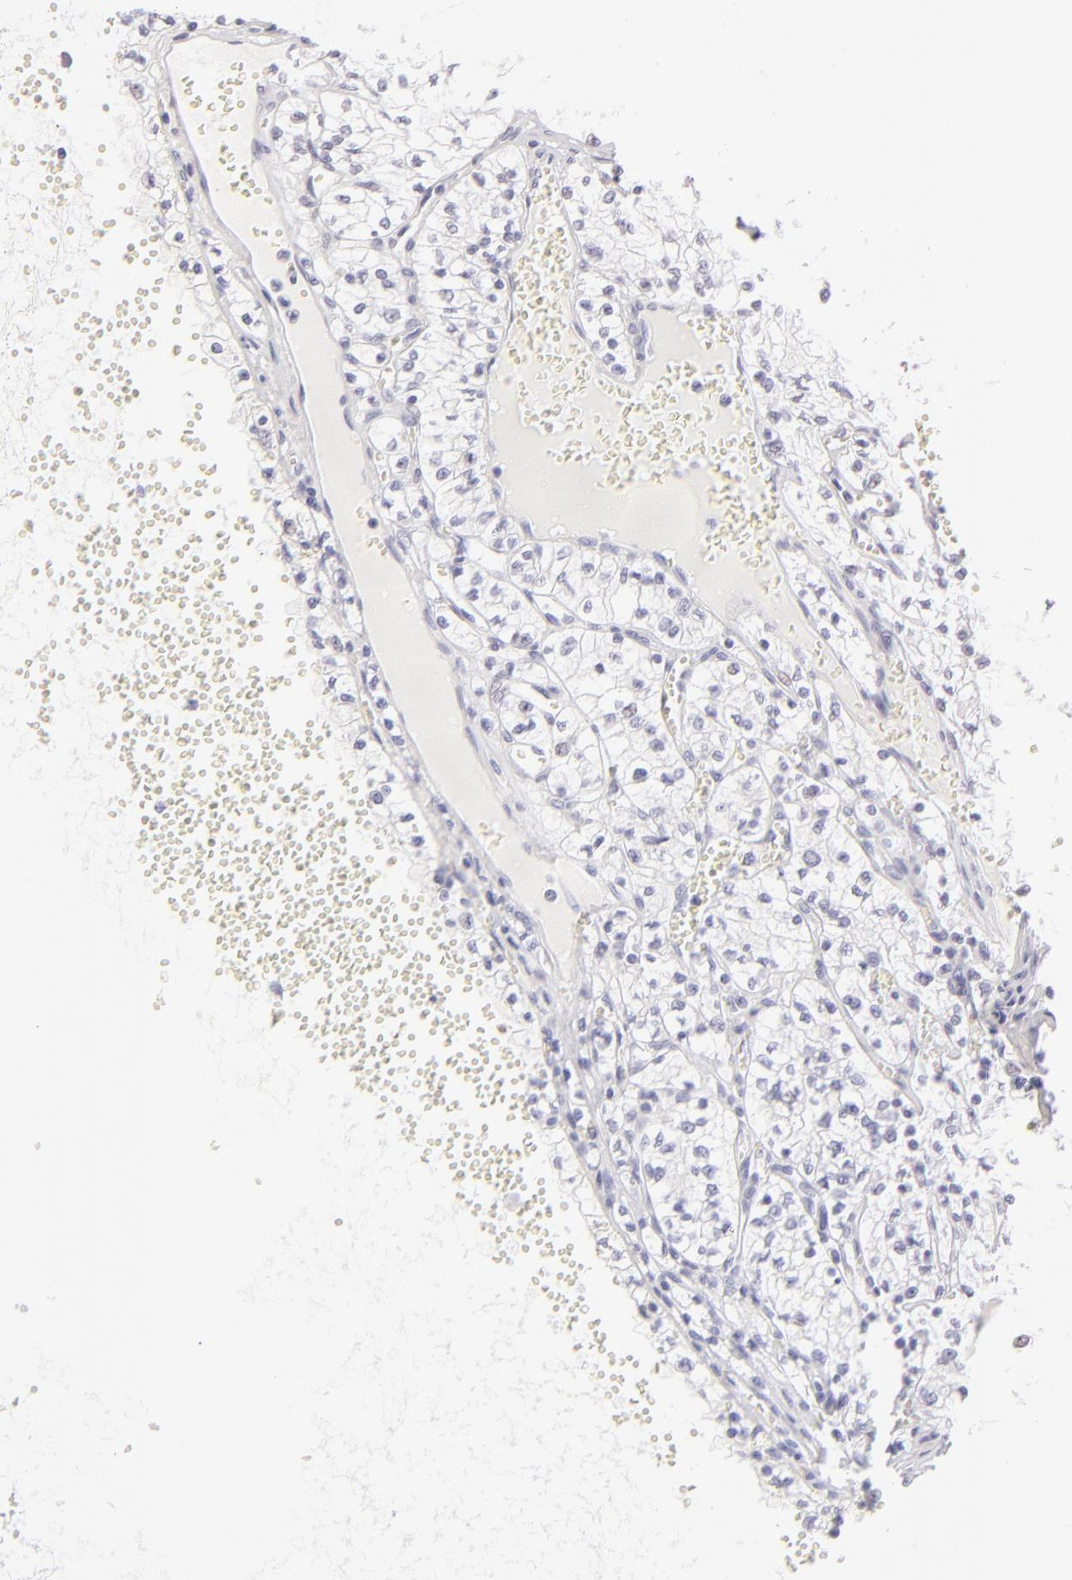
{"staining": {"intensity": "negative", "quantity": "none", "location": "none"}, "tissue": "renal cancer", "cell_type": "Tumor cells", "image_type": "cancer", "snomed": [{"axis": "morphology", "description": "Adenocarcinoma, NOS"}, {"axis": "topography", "description": "Kidney"}], "caption": "A micrograph of adenocarcinoma (renal) stained for a protein displays no brown staining in tumor cells.", "gene": "FCER2", "patient": {"sex": "male", "age": 61}}